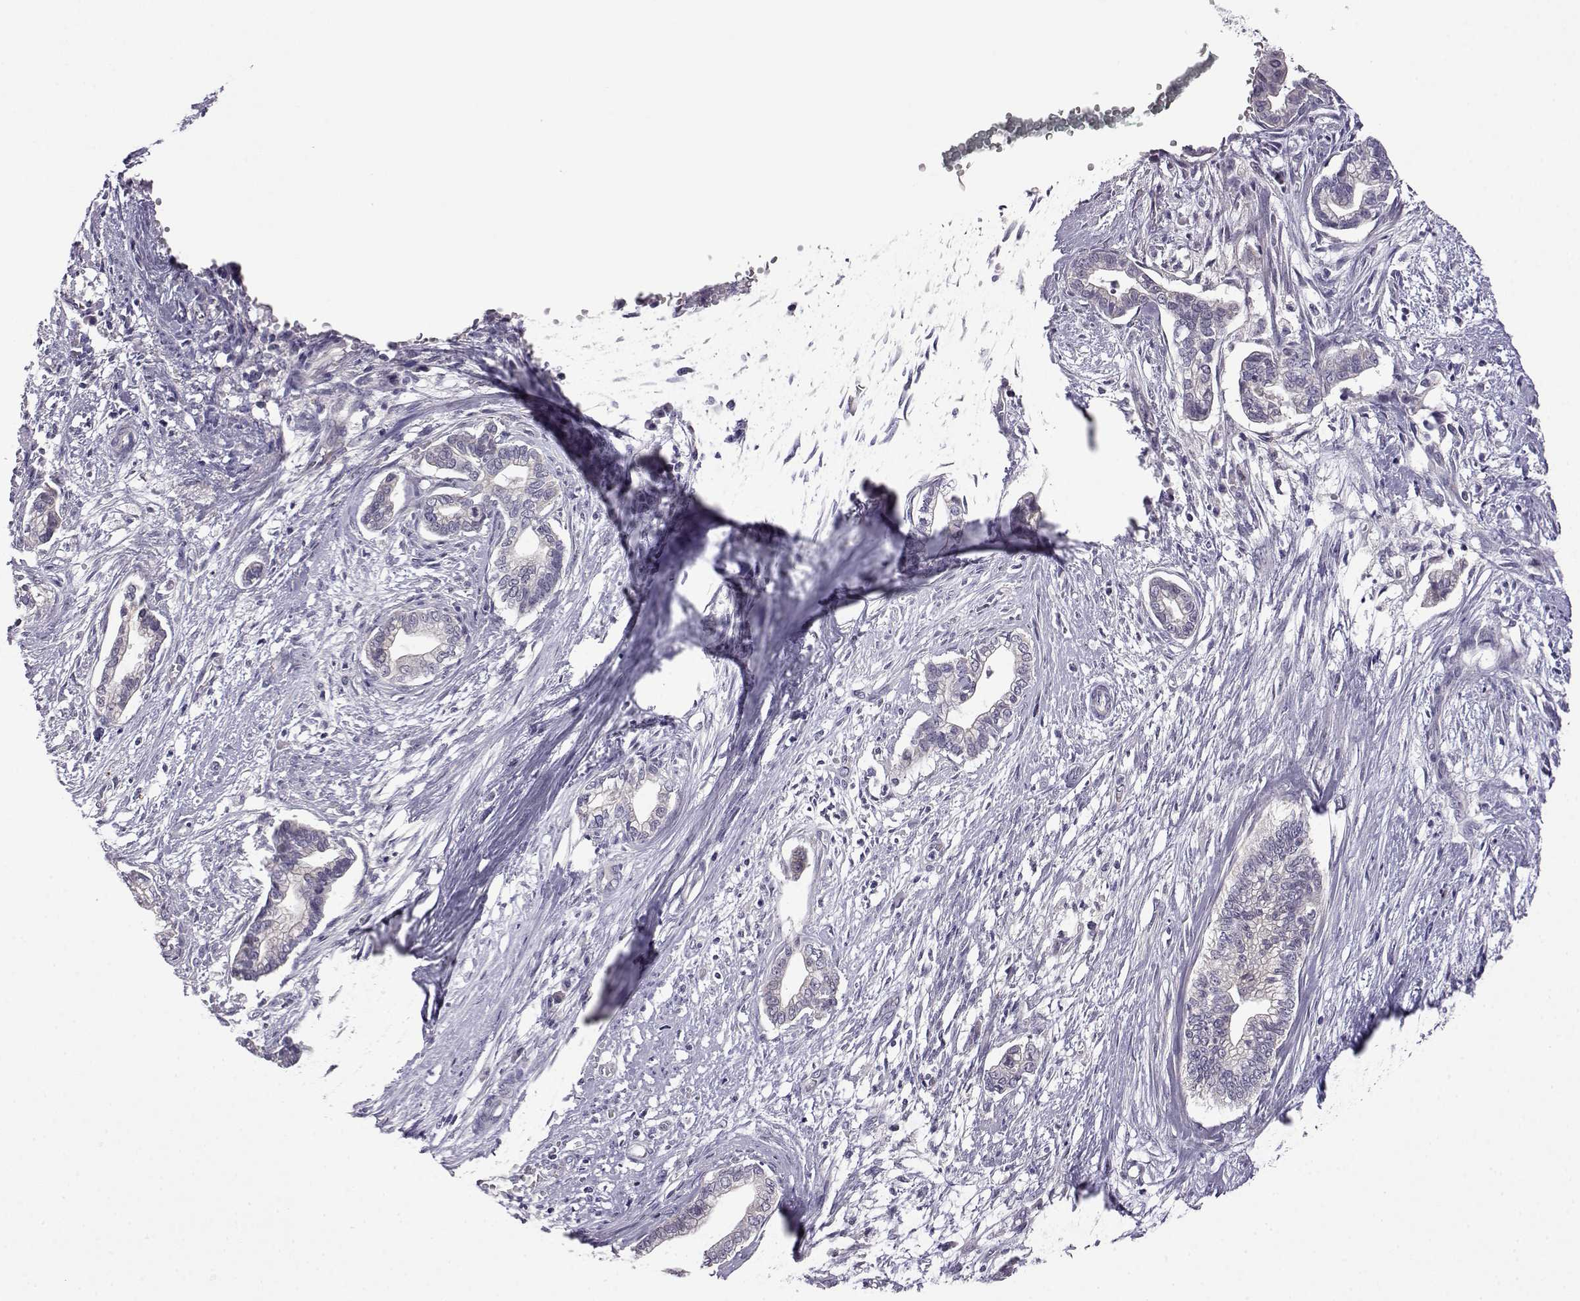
{"staining": {"intensity": "negative", "quantity": "none", "location": "none"}, "tissue": "cervical cancer", "cell_type": "Tumor cells", "image_type": "cancer", "snomed": [{"axis": "morphology", "description": "Adenocarcinoma, NOS"}, {"axis": "topography", "description": "Cervix"}], "caption": "Tumor cells show no significant protein positivity in adenocarcinoma (cervical). (Stains: DAB IHC with hematoxylin counter stain, Microscopy: brightfield microscopy at high magnification).", "gene": "VGF", "patient": {"sex": "female", "age": 62}}